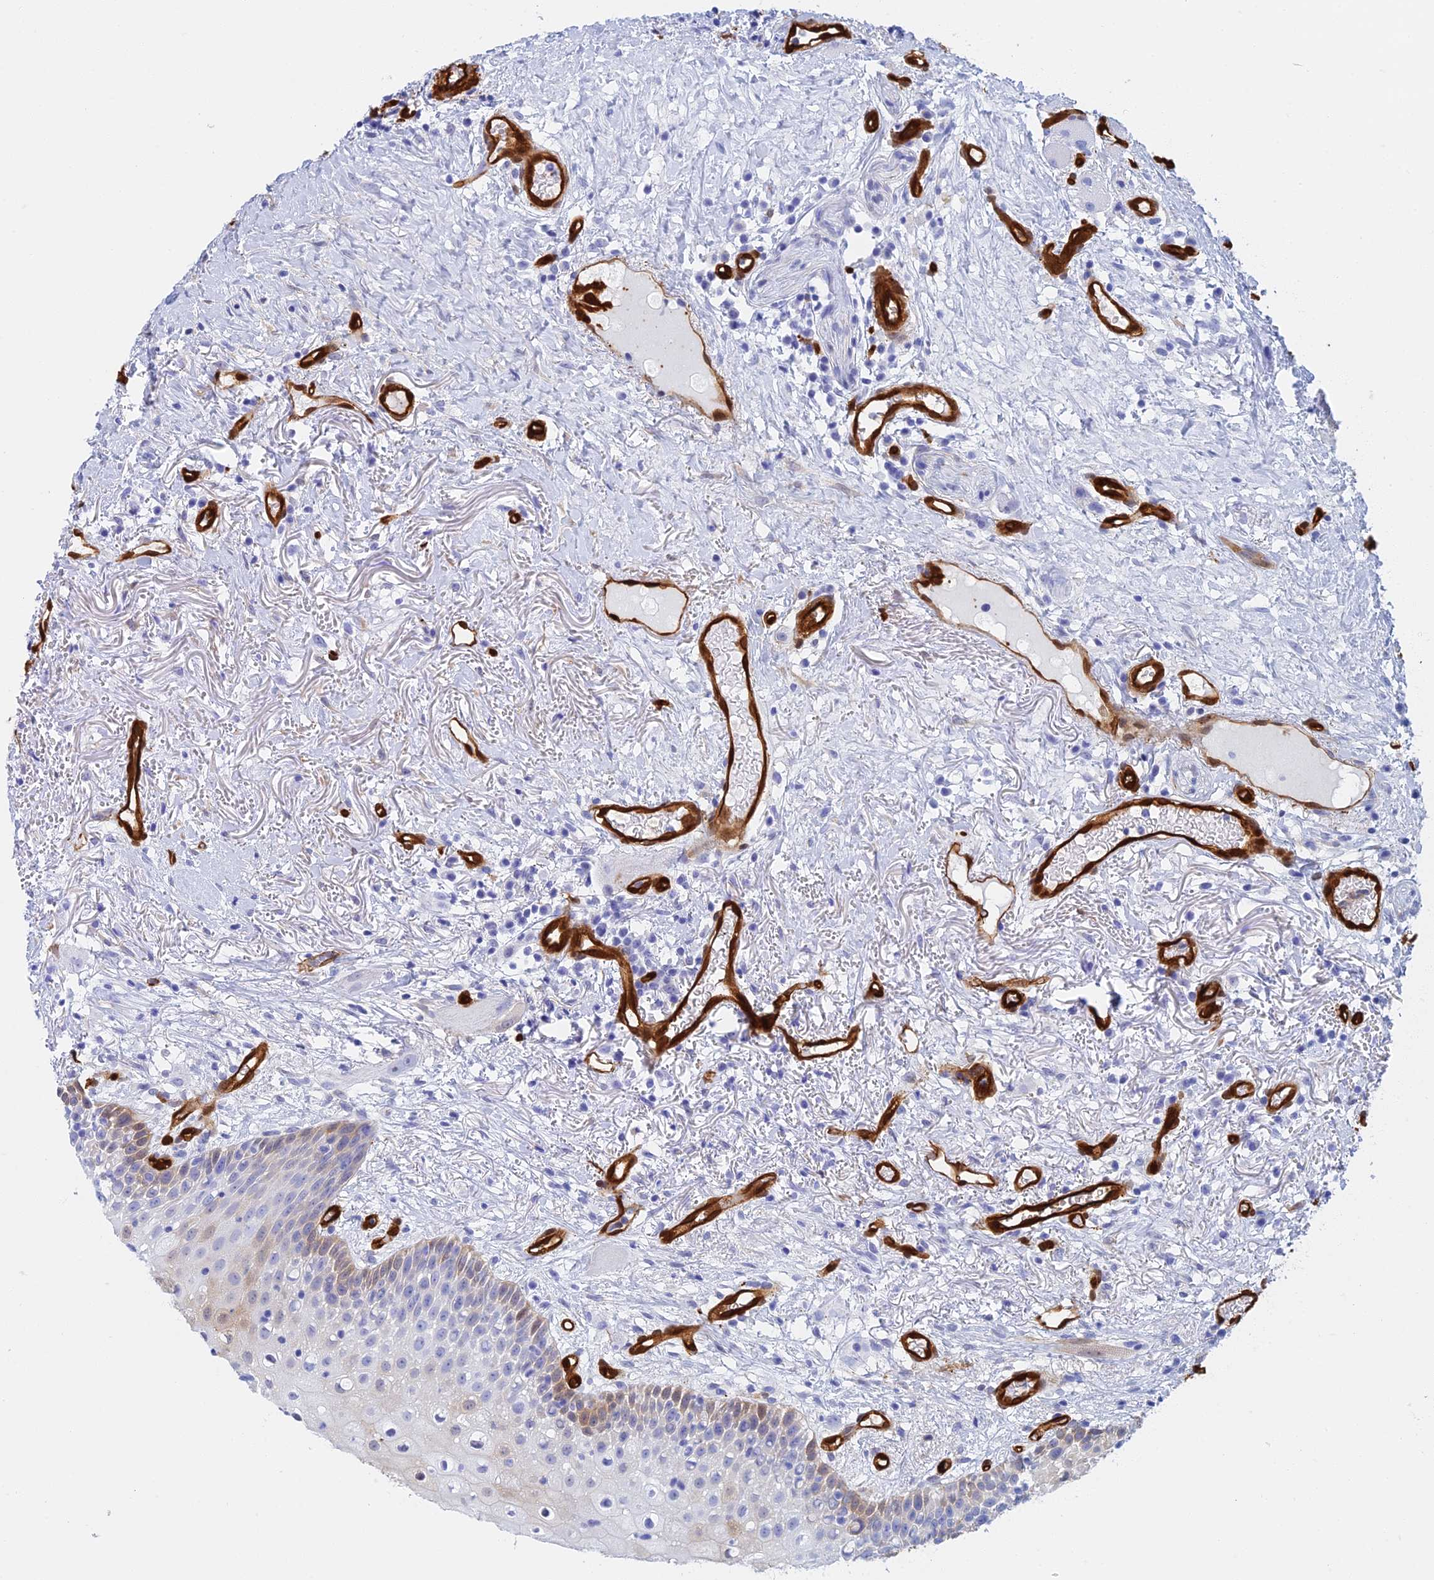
{"staining": {"intensity": "moderate", "quantity": "25%-75%", "location": "cytoplasmic/membranous,nuclear"}, "tissue": "oral mucosa", "cell_type": "Squamous epithelial cells", "image_type": "normal", "snomed": [{"axis": "morphology", "description": "Normal tissue, NOS"}, {"axis": "topography", "description": "Oral tissue"}], "caption": "Protein staining by immunohistochemistry shows moderate cytoplasmic/membranous,nuclear staining in approximately 25%-75% of squamous epithelial cells in benign oral mucosa.", "gene": "CRIP2", "patient": {"sex": "female", "age": 69}}